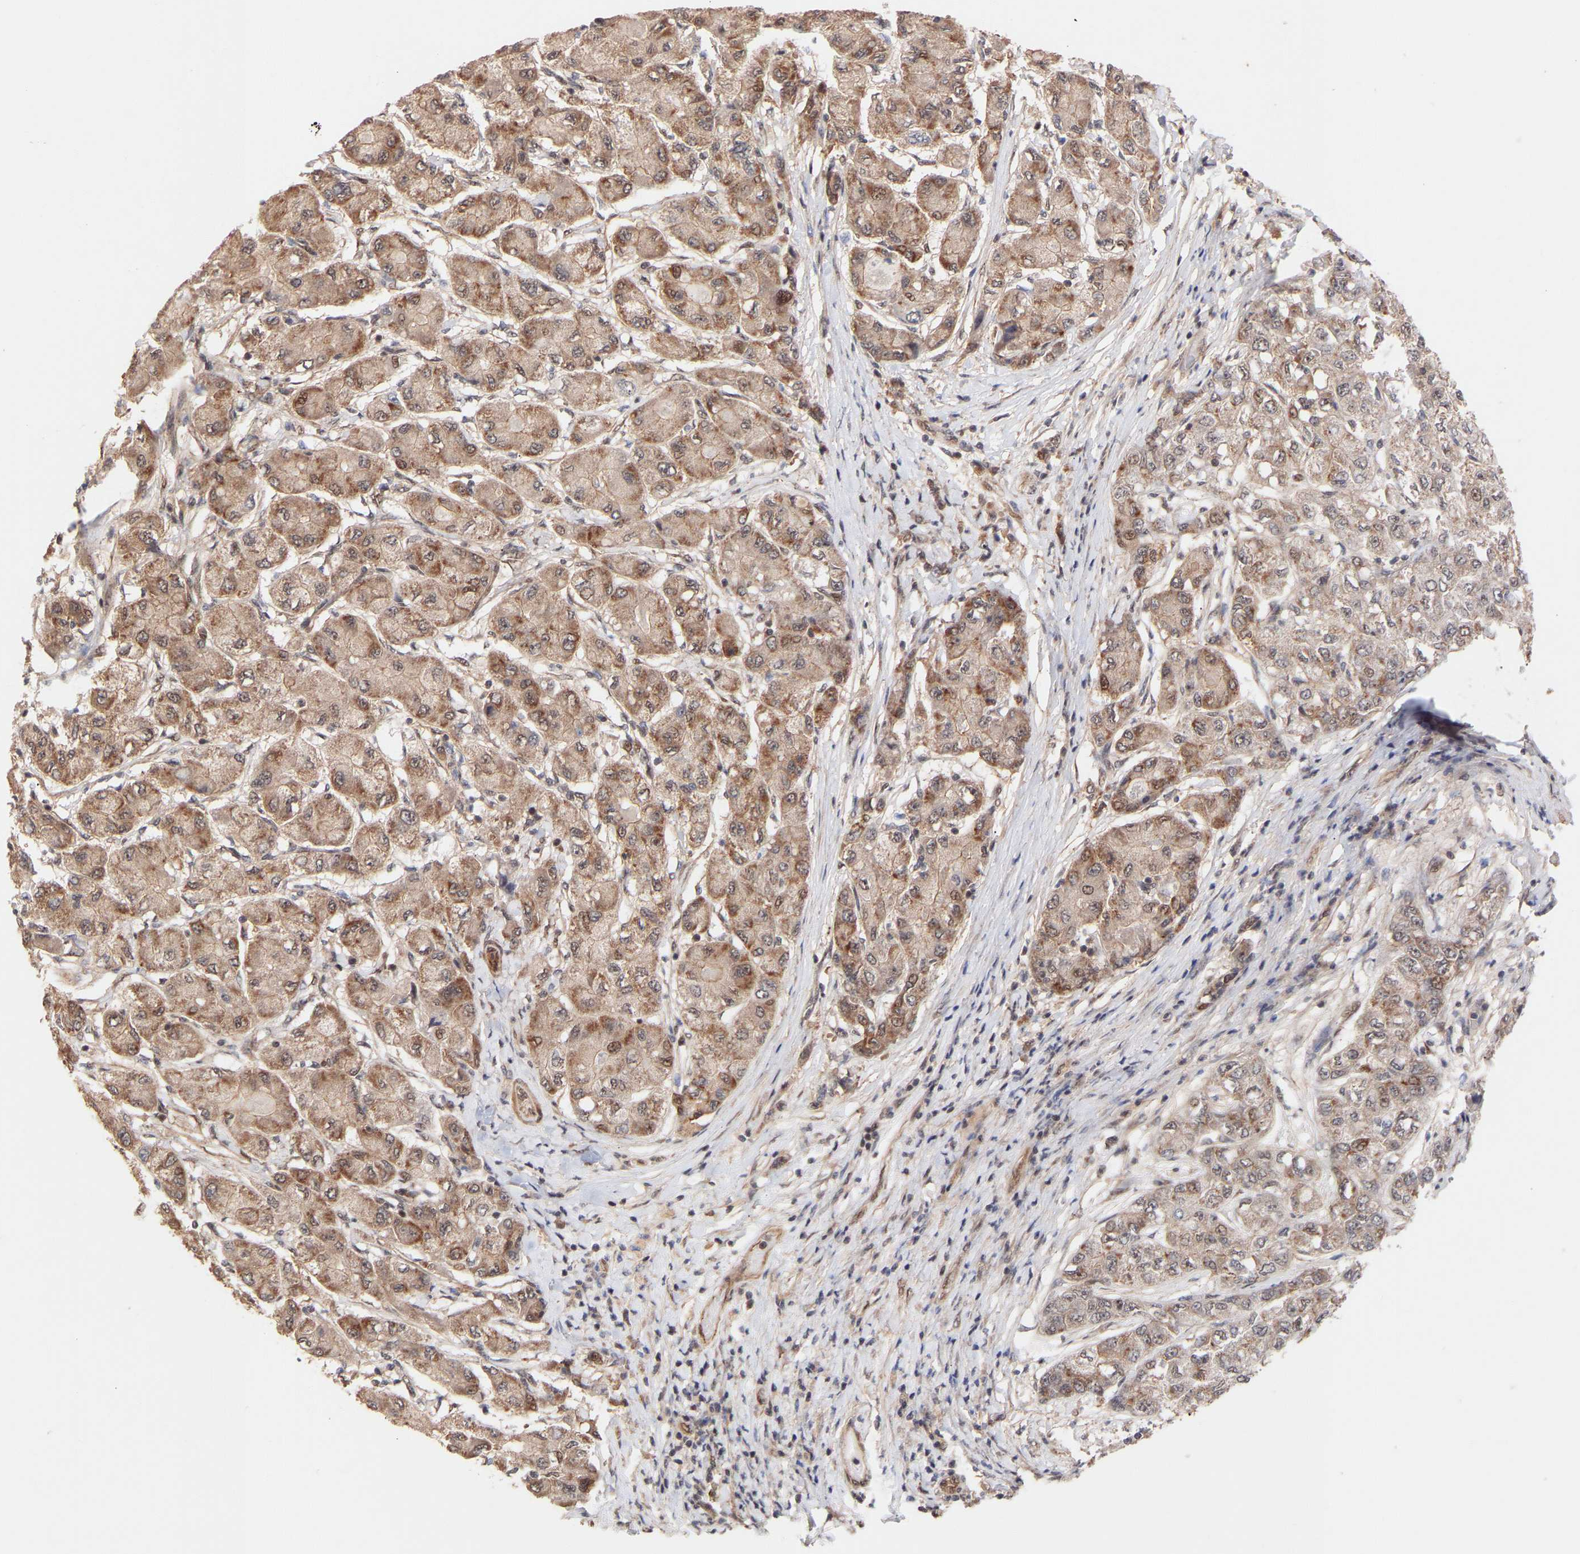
{"staining": {"intensity": "moderate", "quantity": ">75%", "location": "cytoplasmic/membranous"}, "tissue": "liver cancer", "cell_type": "Tumor cells", "image_type": "cancer", "snomed": [{"axis": "morphology", "description": "Carcinoma, Hepatocellular, NOS"}, {"axis": "topography", "description": "Liver"}], "caption": "A medium amount of moderate cytoplasmic/membranous expression is present in about >75% of tumor cells in liver cancer tissue. The staining was performed using DAB, with brown indicating positive protein expression. Nuclei are stained blue with hematoxylin.", "gene": "PDLIM5", "patient": {"sex": "male", "age": 80}}